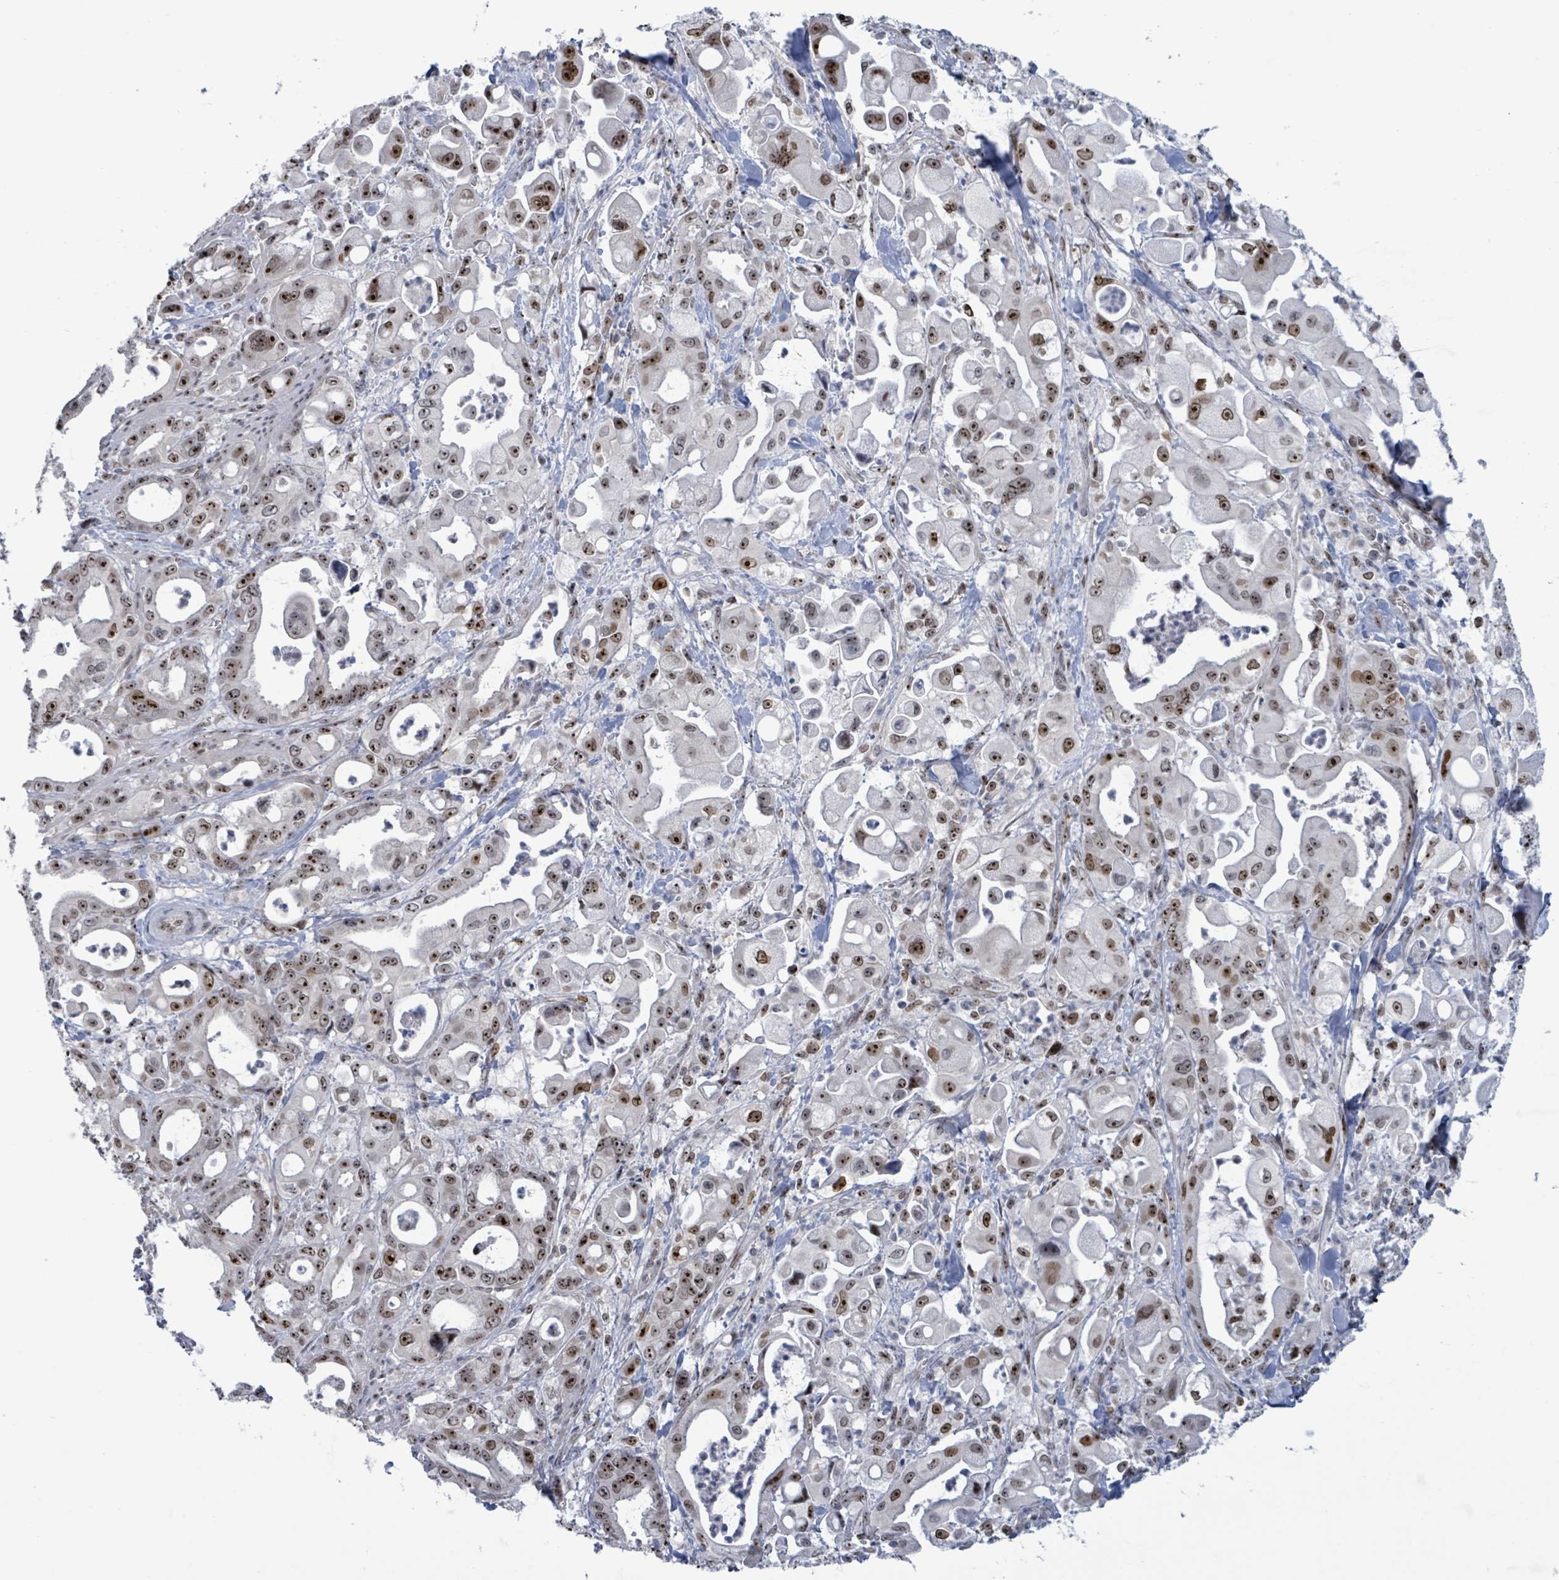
{"staining": {"intensity": "strong", "quantity": ">75%", "location": "nuclear"}, "tissue": "pancreatic cancer", "cell_type": "Tumor cells", "image_type": "cancer", "snomed": [{"axis": "morphology", "description": "Adenocarcinoma, NOS"}, {"axis": "topography", "description": "Pancreas"}], "caption": "Human pancreatic cancer stained with a brown dye exhibits strong nuclear positive staining in approximately >75% of tumor cells.", "gene": "RRN3", "patient": {"sex": "male", "age": 68}}